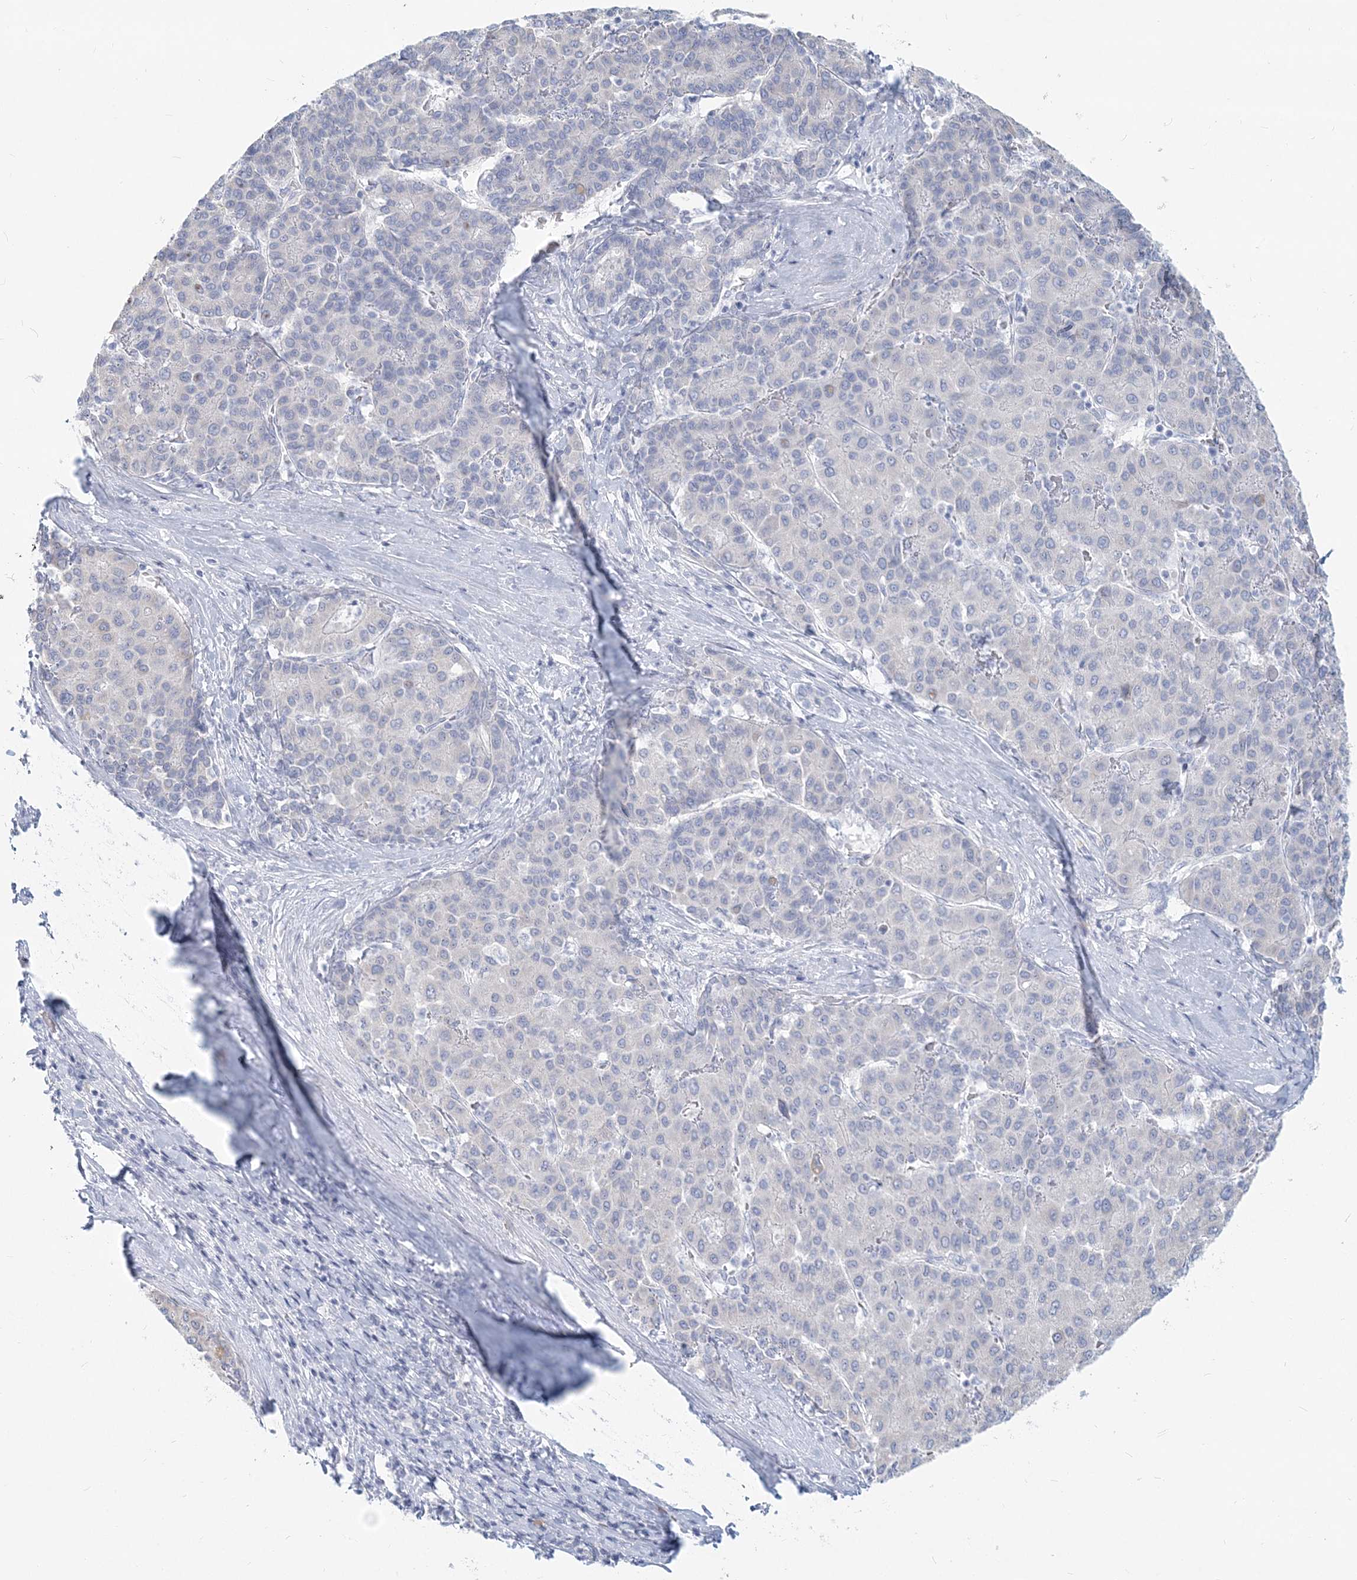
{"staining": {"intensity": "negative", "quantity": "none", "location": "none"}, "tissue": "liver cancer", "cell_type": "Tumor cells", "image_type": "cancer", "snomed": [{"axis": "morphology", "description": "Carcinoma, Hepatocellular, NOS"}, {"axis": "topography", "description": "Liver"}], "caption": "Protein analysis of liver cancer (hepatocellular carcinoma) displays no significant staining in tumor cells.", "gene": "CSN1S1", "patient": {"sex": "male", "age": 65}}